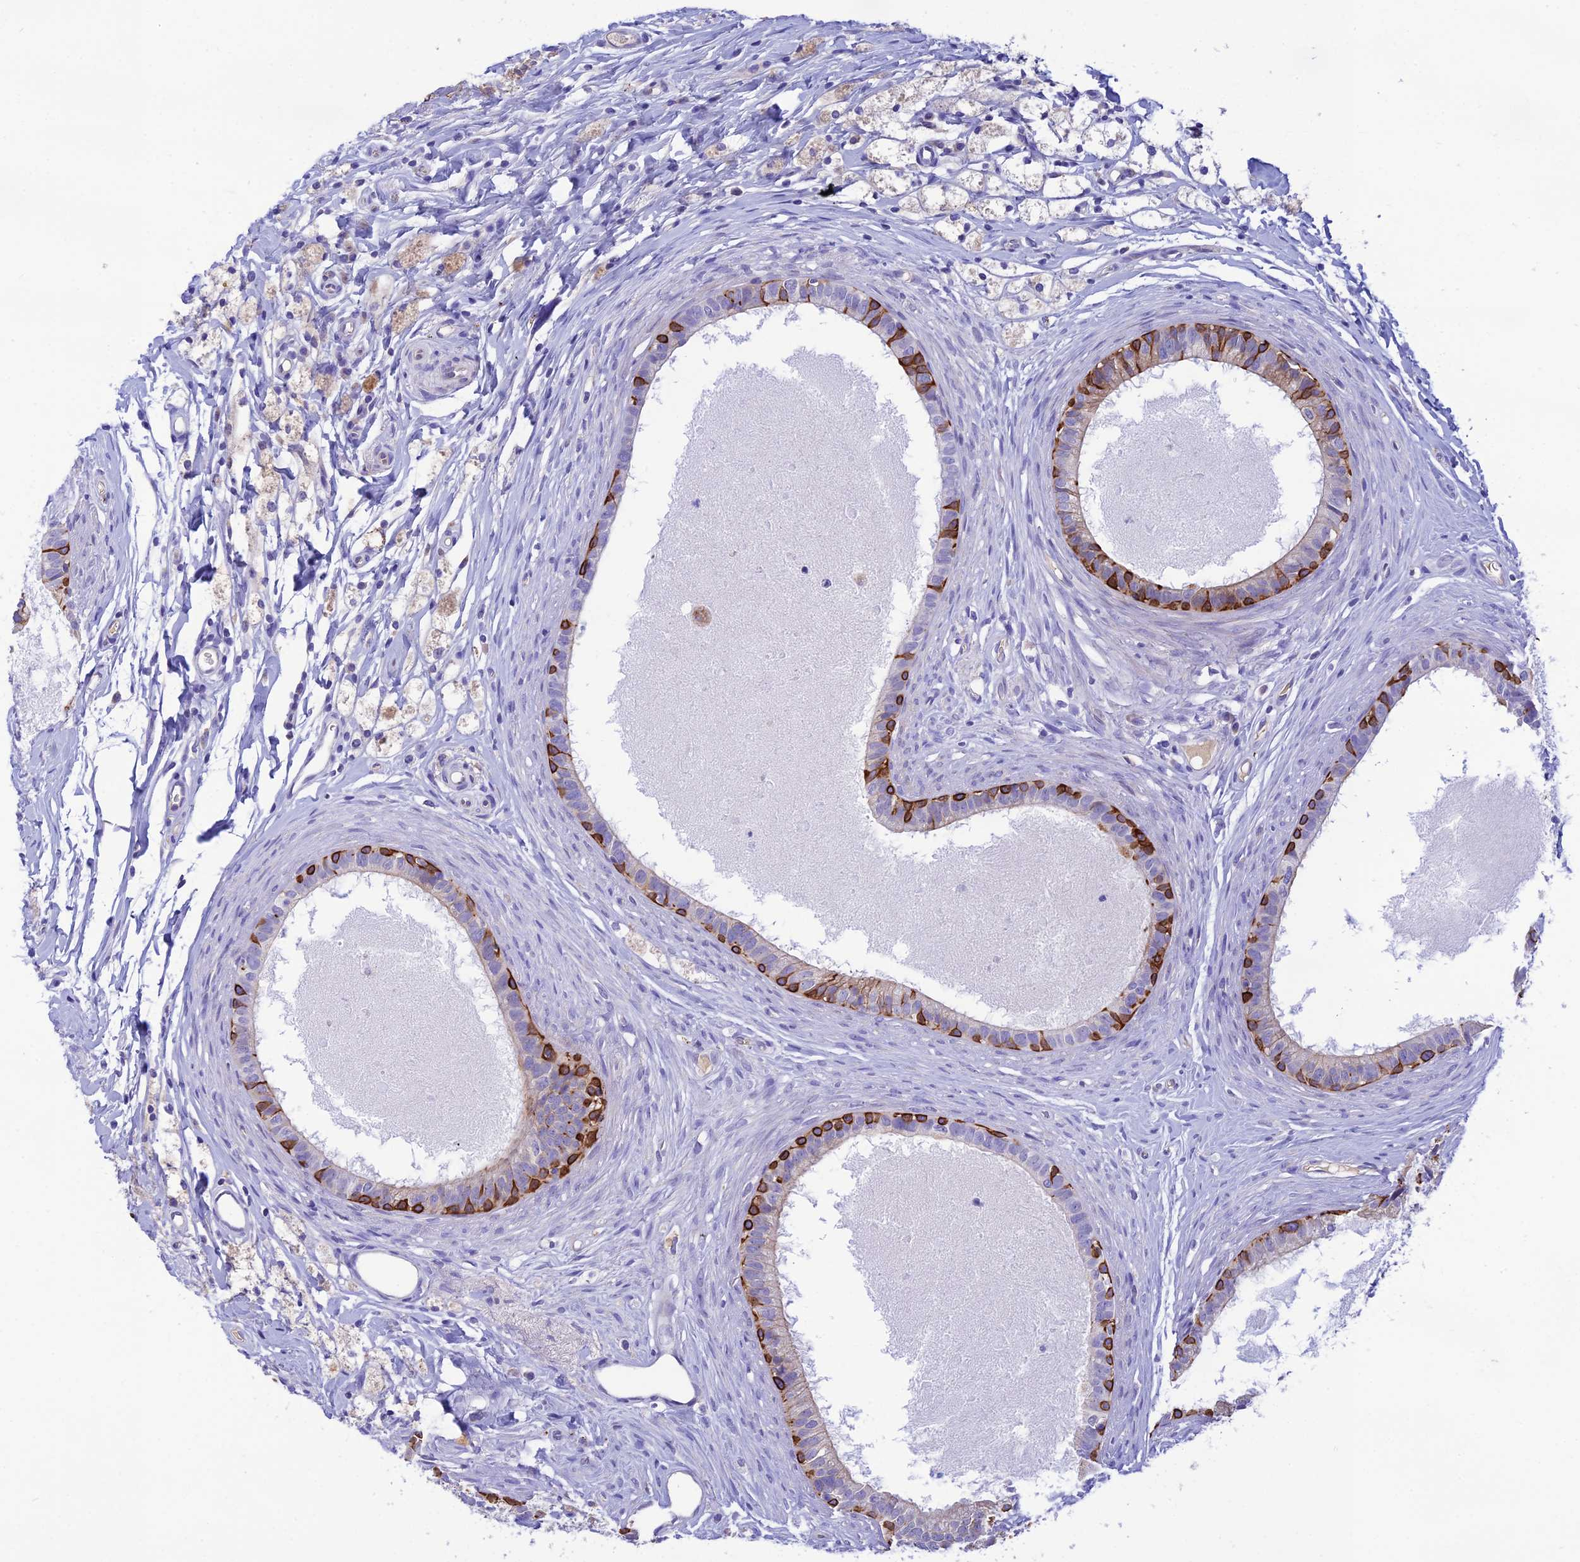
{"staining": {"intensity": "moderate", "quantity": "25%-75%", "location": "cytoplasmic/membranous"}, "tissue": "epididymis", "cell_type": "Glandular cells", "image_type": "normal", "snomed": [{"axis": "morphology", "description": "Normal tissue, NOS"}, {"axis": "topography", "description": "Epididymis"}], "caption": "A high-resolution histopathology image shows IHC staining of benign epididymis, which reveals moderate cytoplasmic/membranous staining in about 25%-75% of glandular cells.", "gene": "CCDC157", "patient": {"sex": "male", "age": 80}}